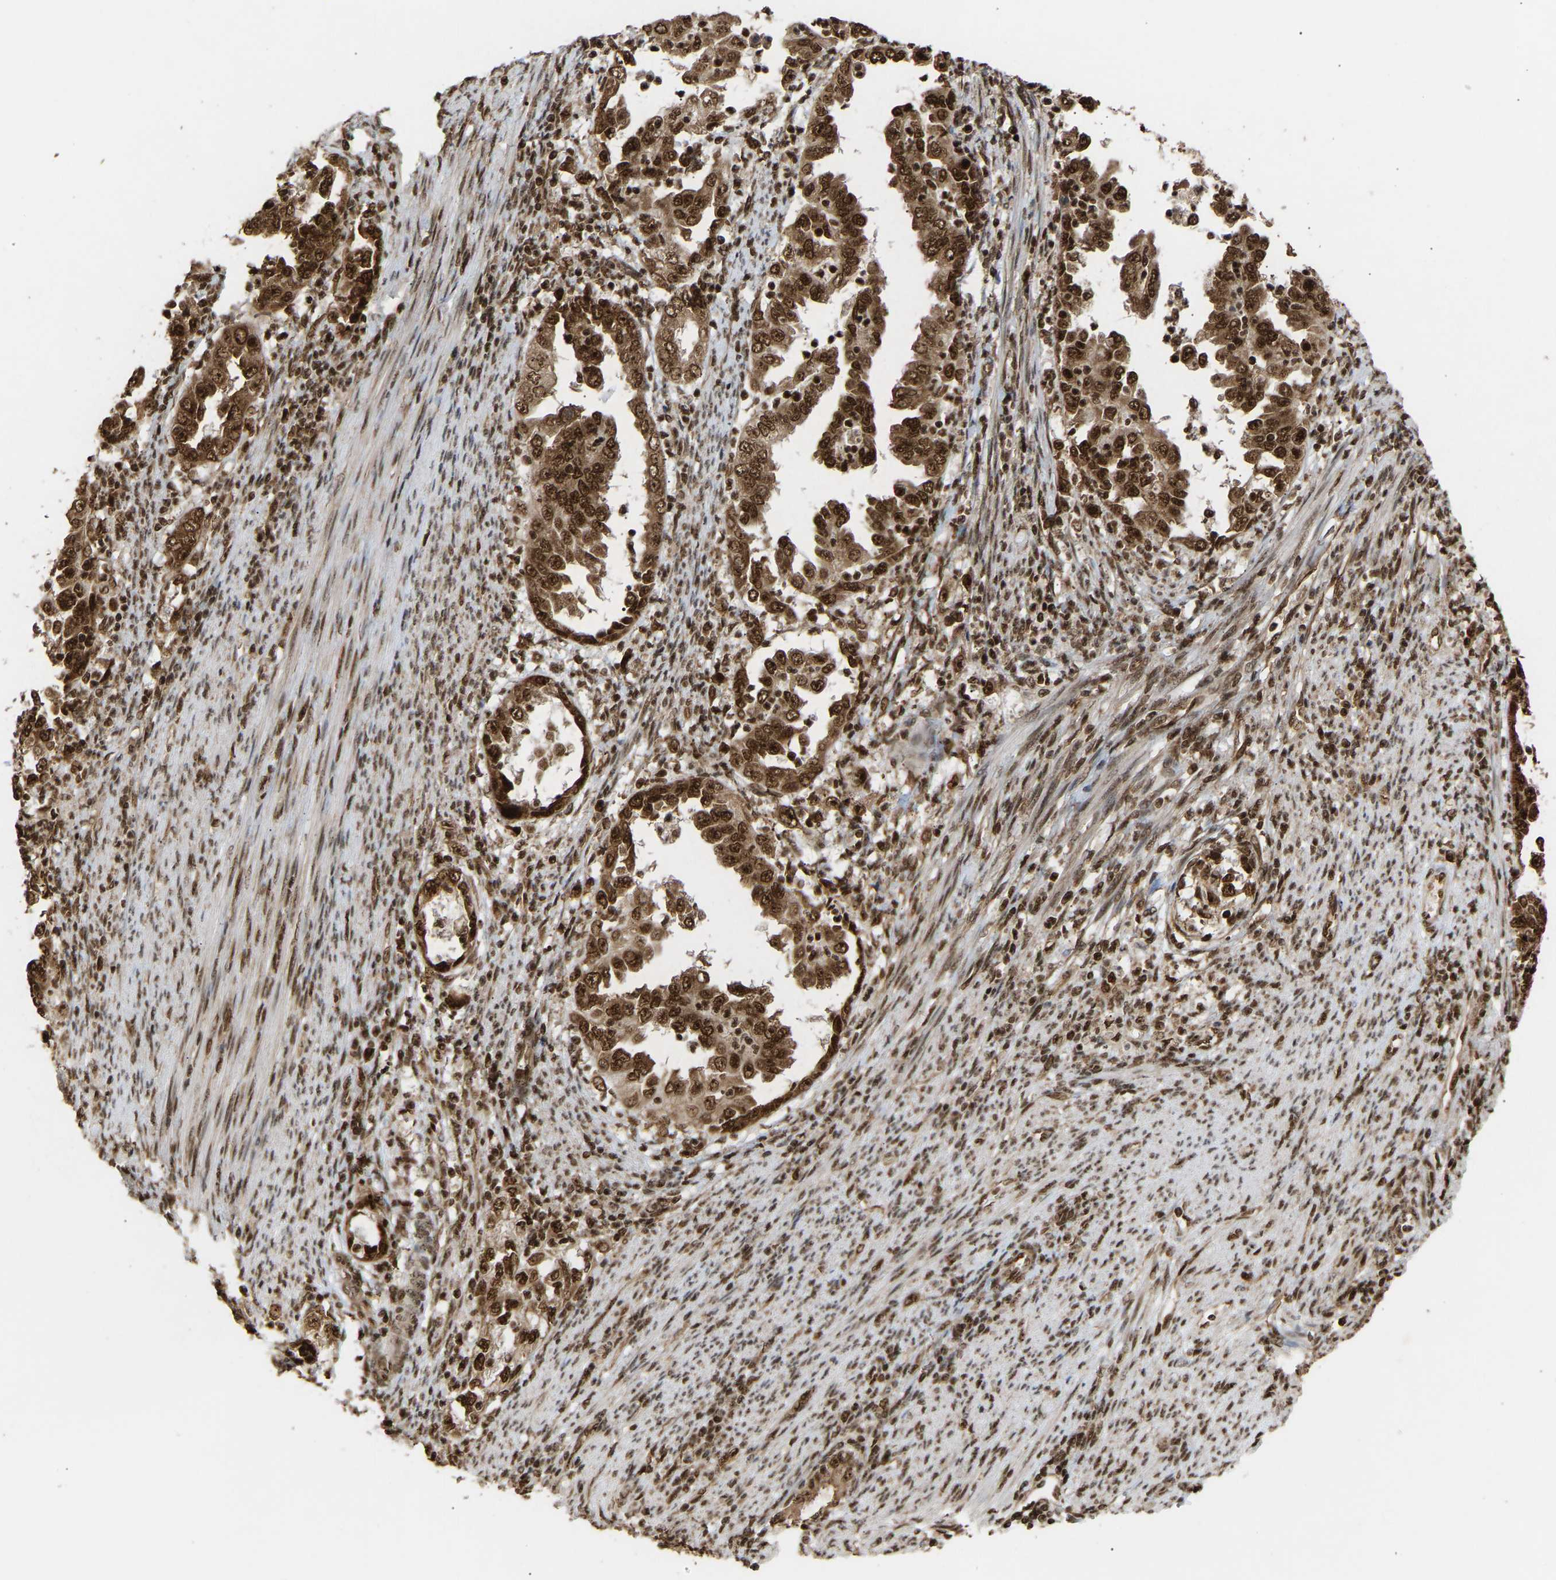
{"staining": {"intensity": "strong", "quantity": ">75%", "location": "cytoplasmic/membranous,nuclear"}, "tissue": "endometrial cancer", "cell_type": "Tumor cells", "image_type": "cancer", "snomed": [{"axis": "morphology", "description": "Adenocarcinoma, NOS"}, {"axis": "topography", "description": "Endometrium"}], "caption": "This is a histology image of immunohistochemistry (IHC) staining of endometrial cancer, which shows strong positivity in the cytoplasmic/membranous and nuclear of tumor cells.", "gene": "ALYREF", "patient": {"sex": "female", "age": 85}}